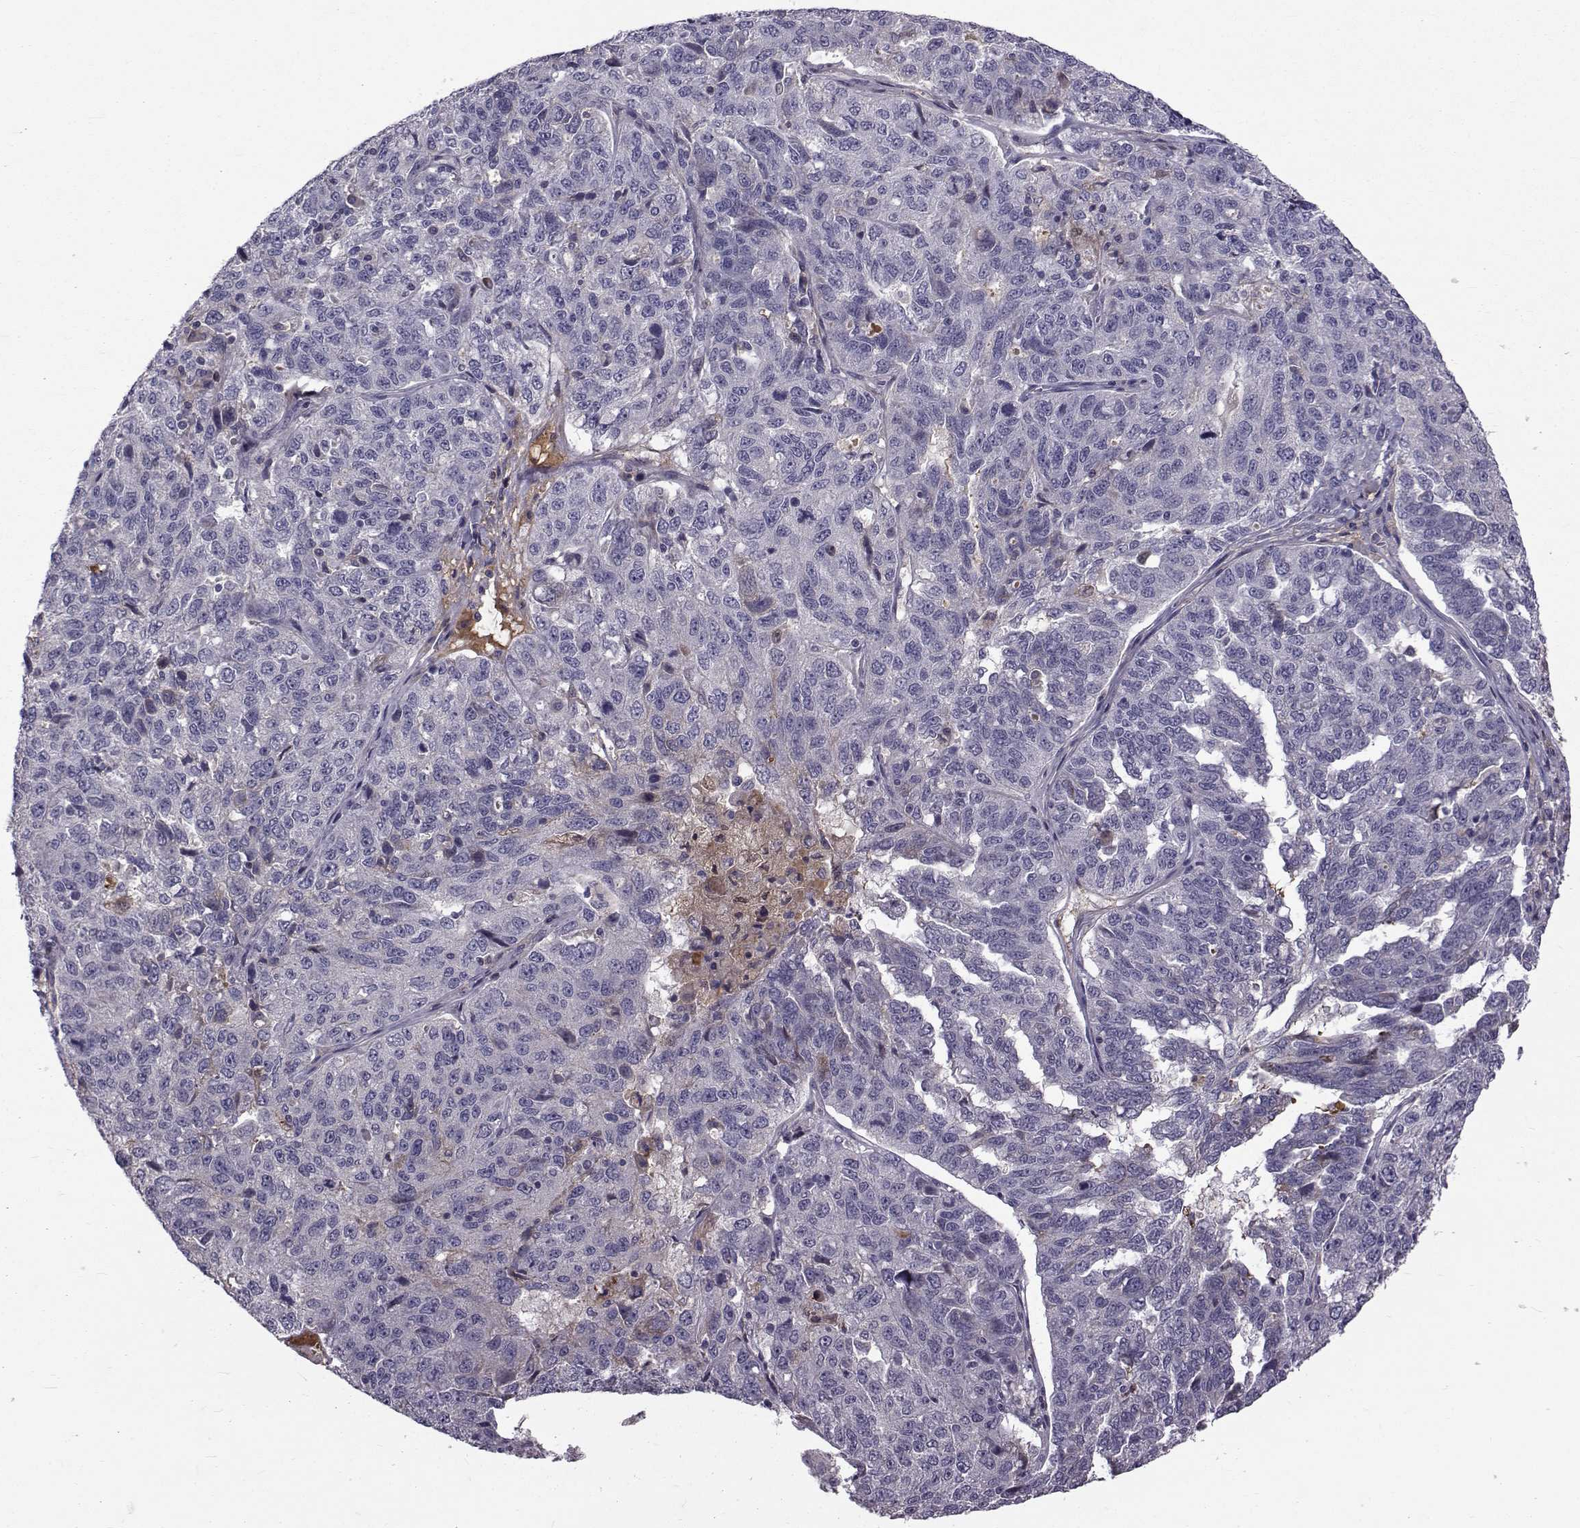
{"staining": {"intensity": "negative", "quantity": "none", "location": "none"}, "tissue": "ovarian cancer", "cell_type": "Tumor cells", "image_type": "cancer", "snomed": [{"axis": "morphology", "description": "Cystadenocarcinoma, serous, NOS"}, {"axis": "topography", "description": "Ovary"}], "caption": "IHC photomicrograph of ovarian serous cystadenocarcinoma stained for a protein (brown), which exhibits no expression in tumor cells. The staining is performed using DAB brown chromogen with nuclei counter-stained in using hematoxylin.", "gene": "TNFRSF11B", "patient": {"sex": "female", "age": 71}}